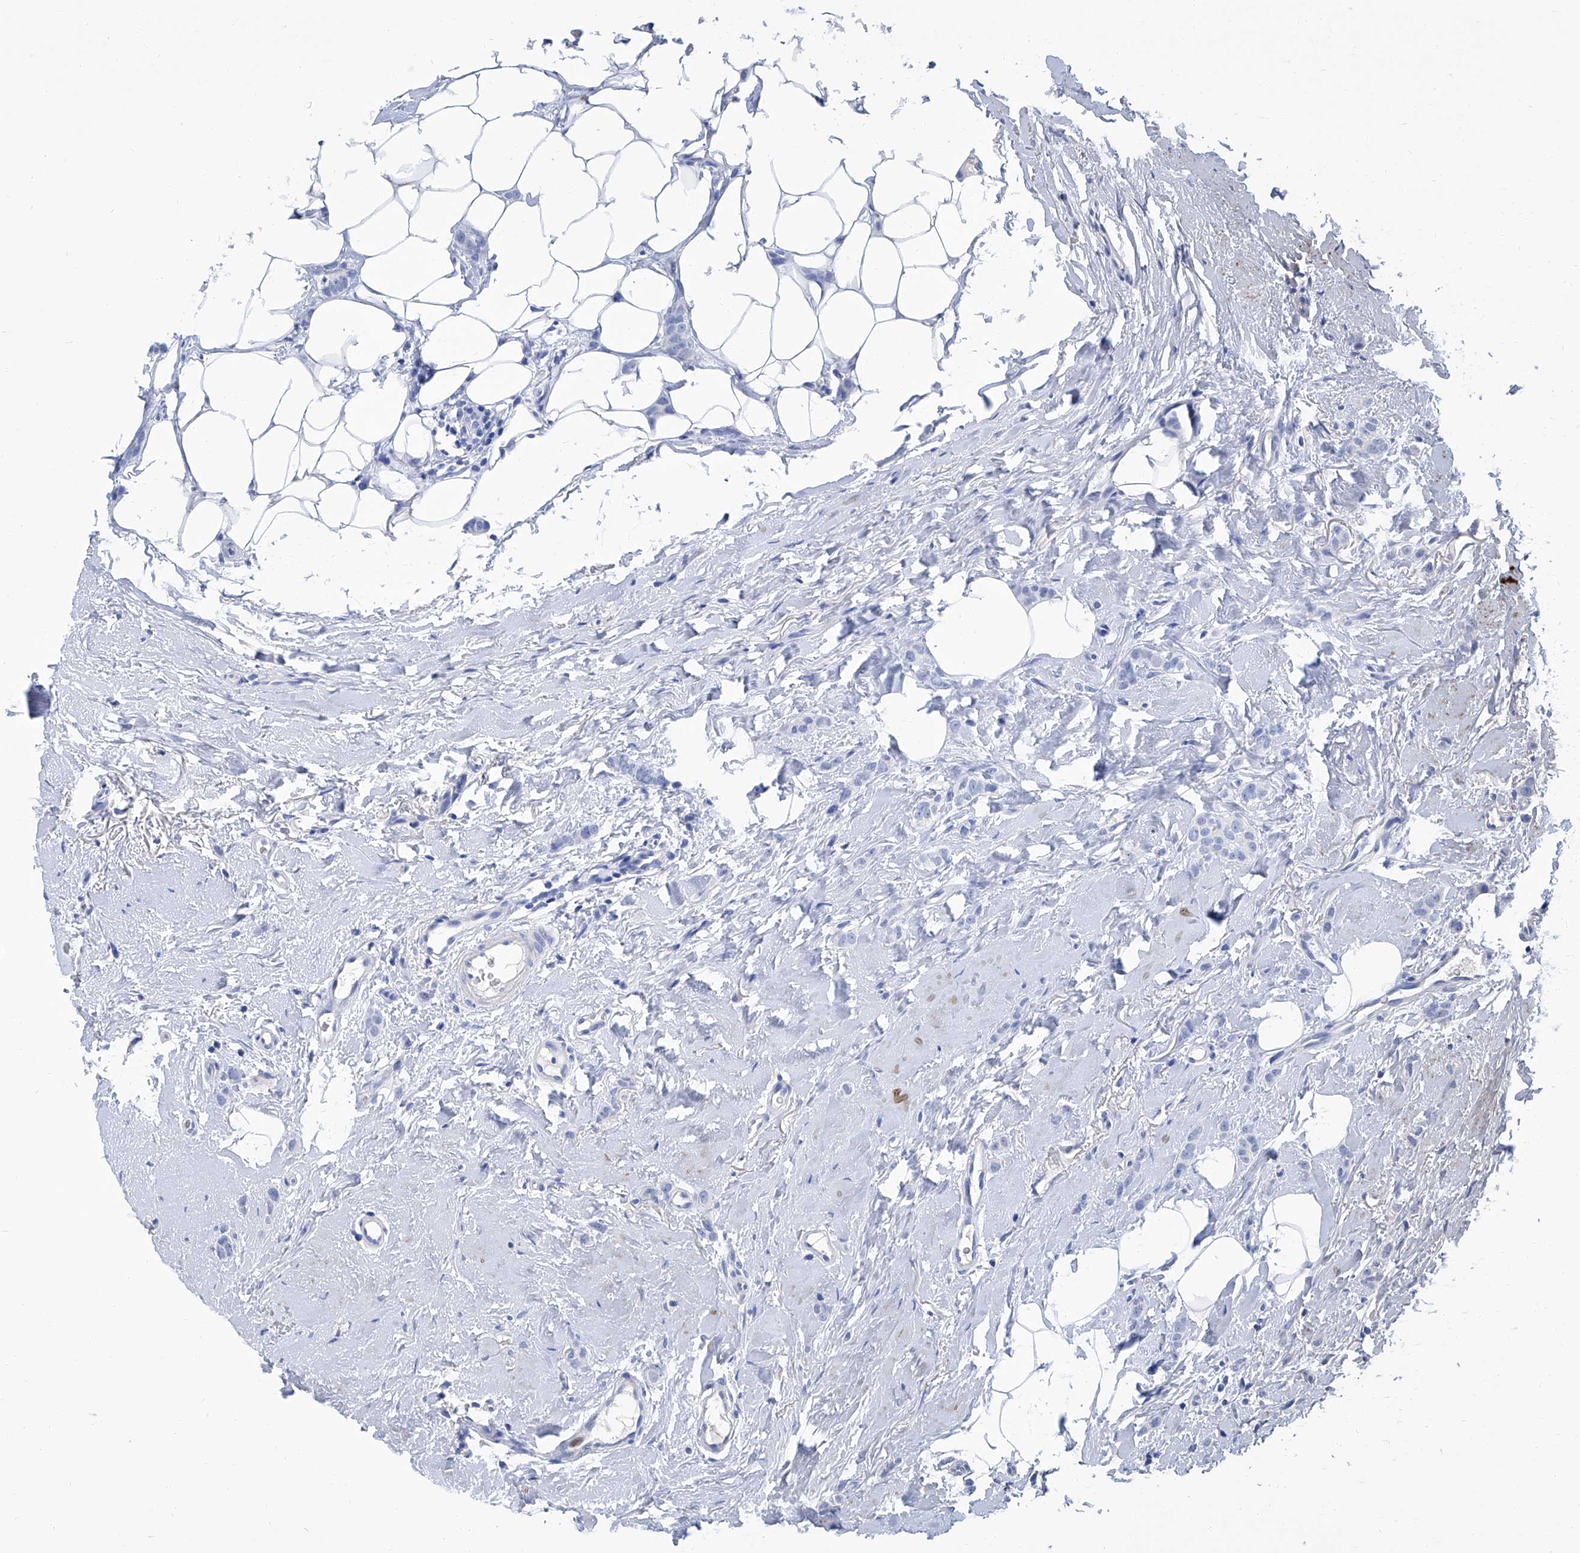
{"staining": {"intensity": "negative", "quantity": "none", "location": "none"}, "tissue": "breast cancer", "cell_type": "Tumor cells", "image_type": "cancer", "snomed": [{"axis": "morphology", "description": "Lobular carcinoma"}, {"axis": "topography", "description": "Skin"}, {"axis": "topography", "description": "Breast"}], "caption": "Immunohistochemical staining of human breast cancer shows no significant staining in tumor cells. The staining was performed using DAB (3,3'-diaminobenzidine) to visualize the protein expression in brown, while the nuclei were stained in blue with hematoxylin (Magnification: 20x).", "gene": "GPT", "patient": {"sex": "female", "age": 46}}